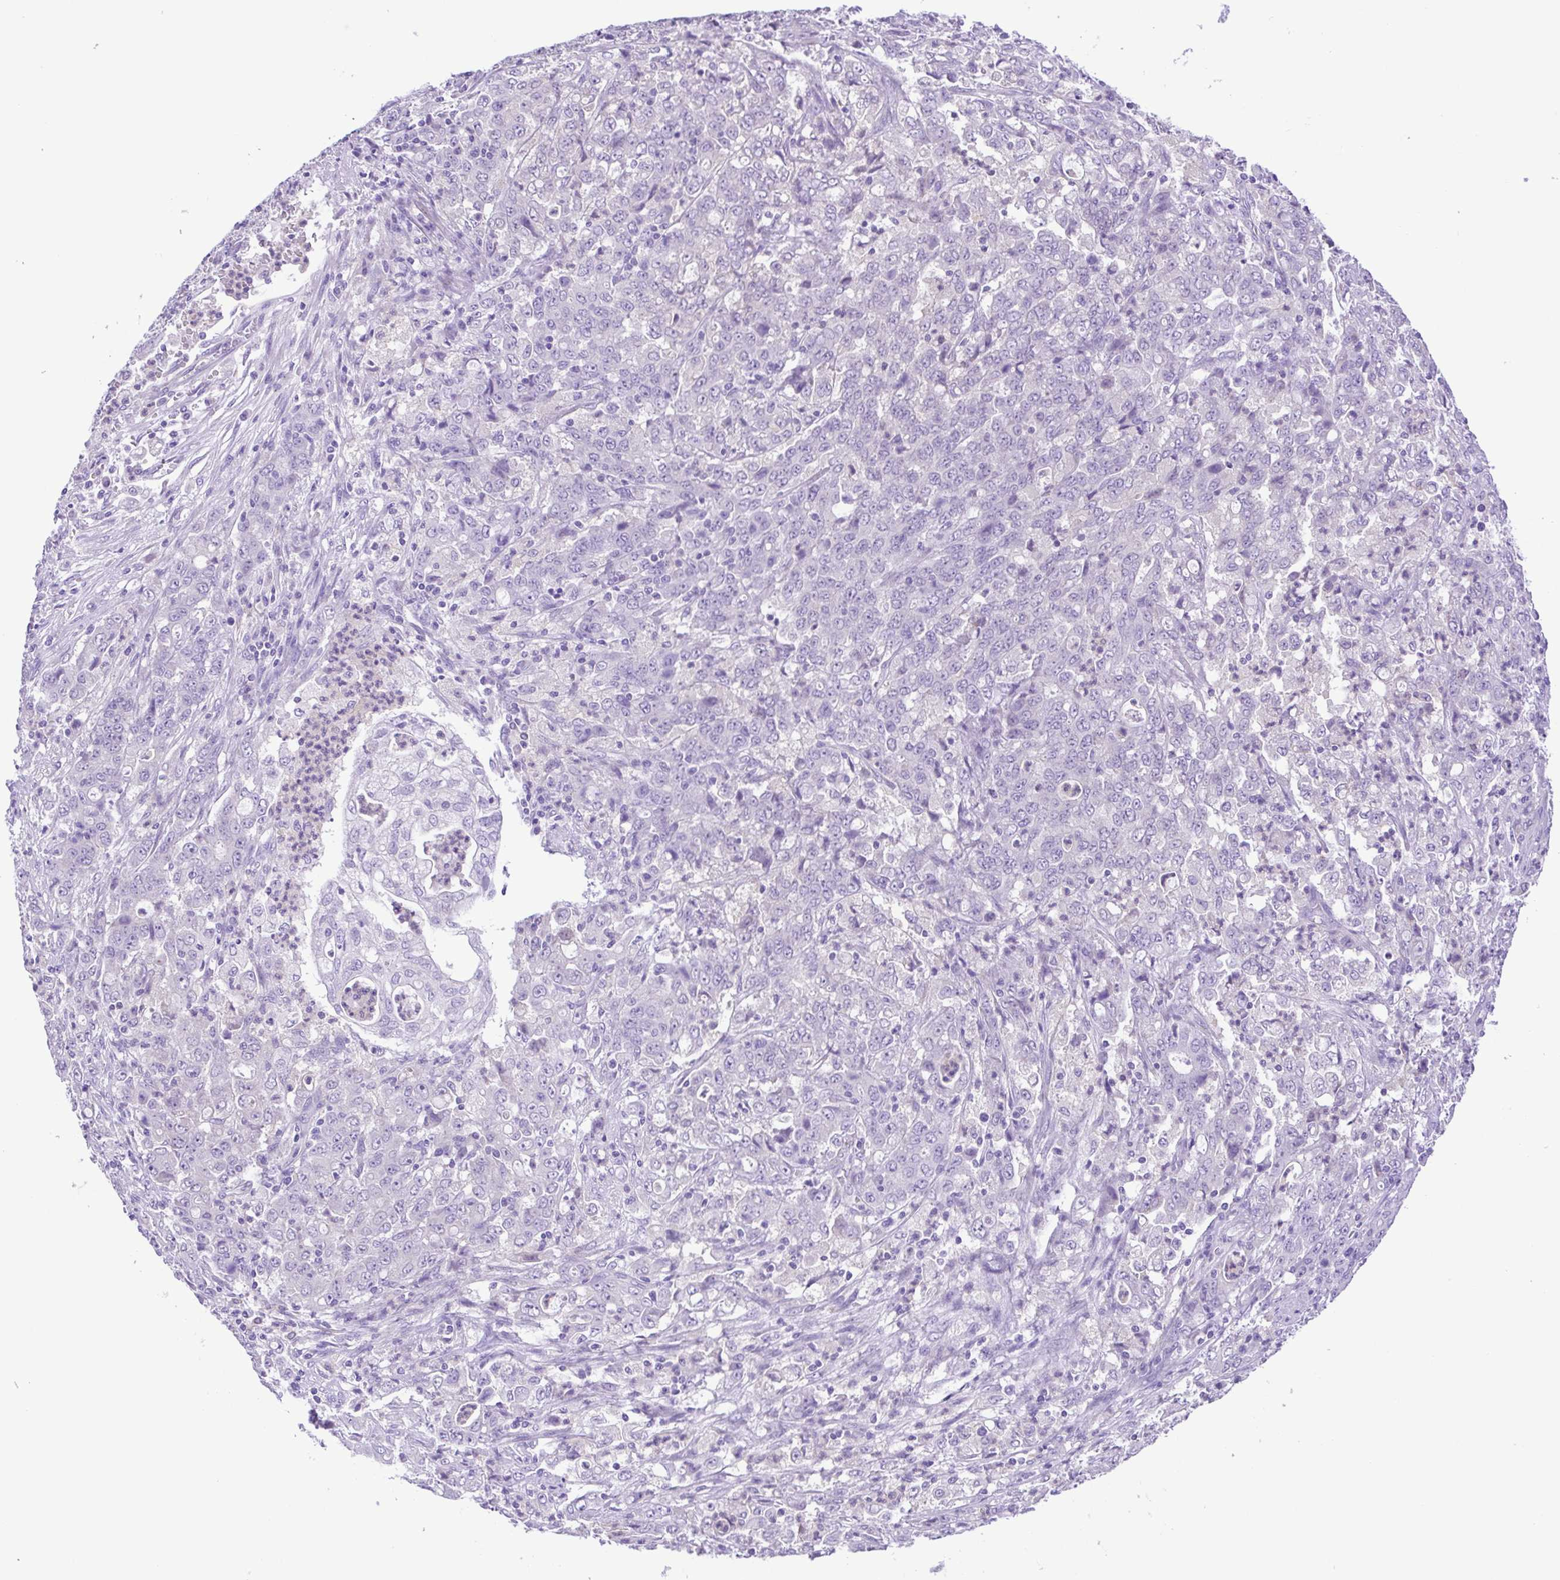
{"staining": {"intensity": "negative", "quantity": "none", "location": "none"}, "tissue": "stomach cancer", "cell_type": "Tumor cells", "image_type": "cancer", "snomed": [{"axis": "morphology", "description": "Adenocarcinoma, NOS"}, {"axis": "topography", "description": "Stomach, lower"}], "caption": "High power microscopy histopathology image of an immunohistochemistry (IHC) micrograph of stomach cancer, revealing no significant expression in tumor cells. Brightfield microscopy of immunohistochemistry stained with DAB (brown) and hematoxylin (blue), captured at high magnification.", "gene": "SYT1", "patient": {"sex": "female", "age": 71}}